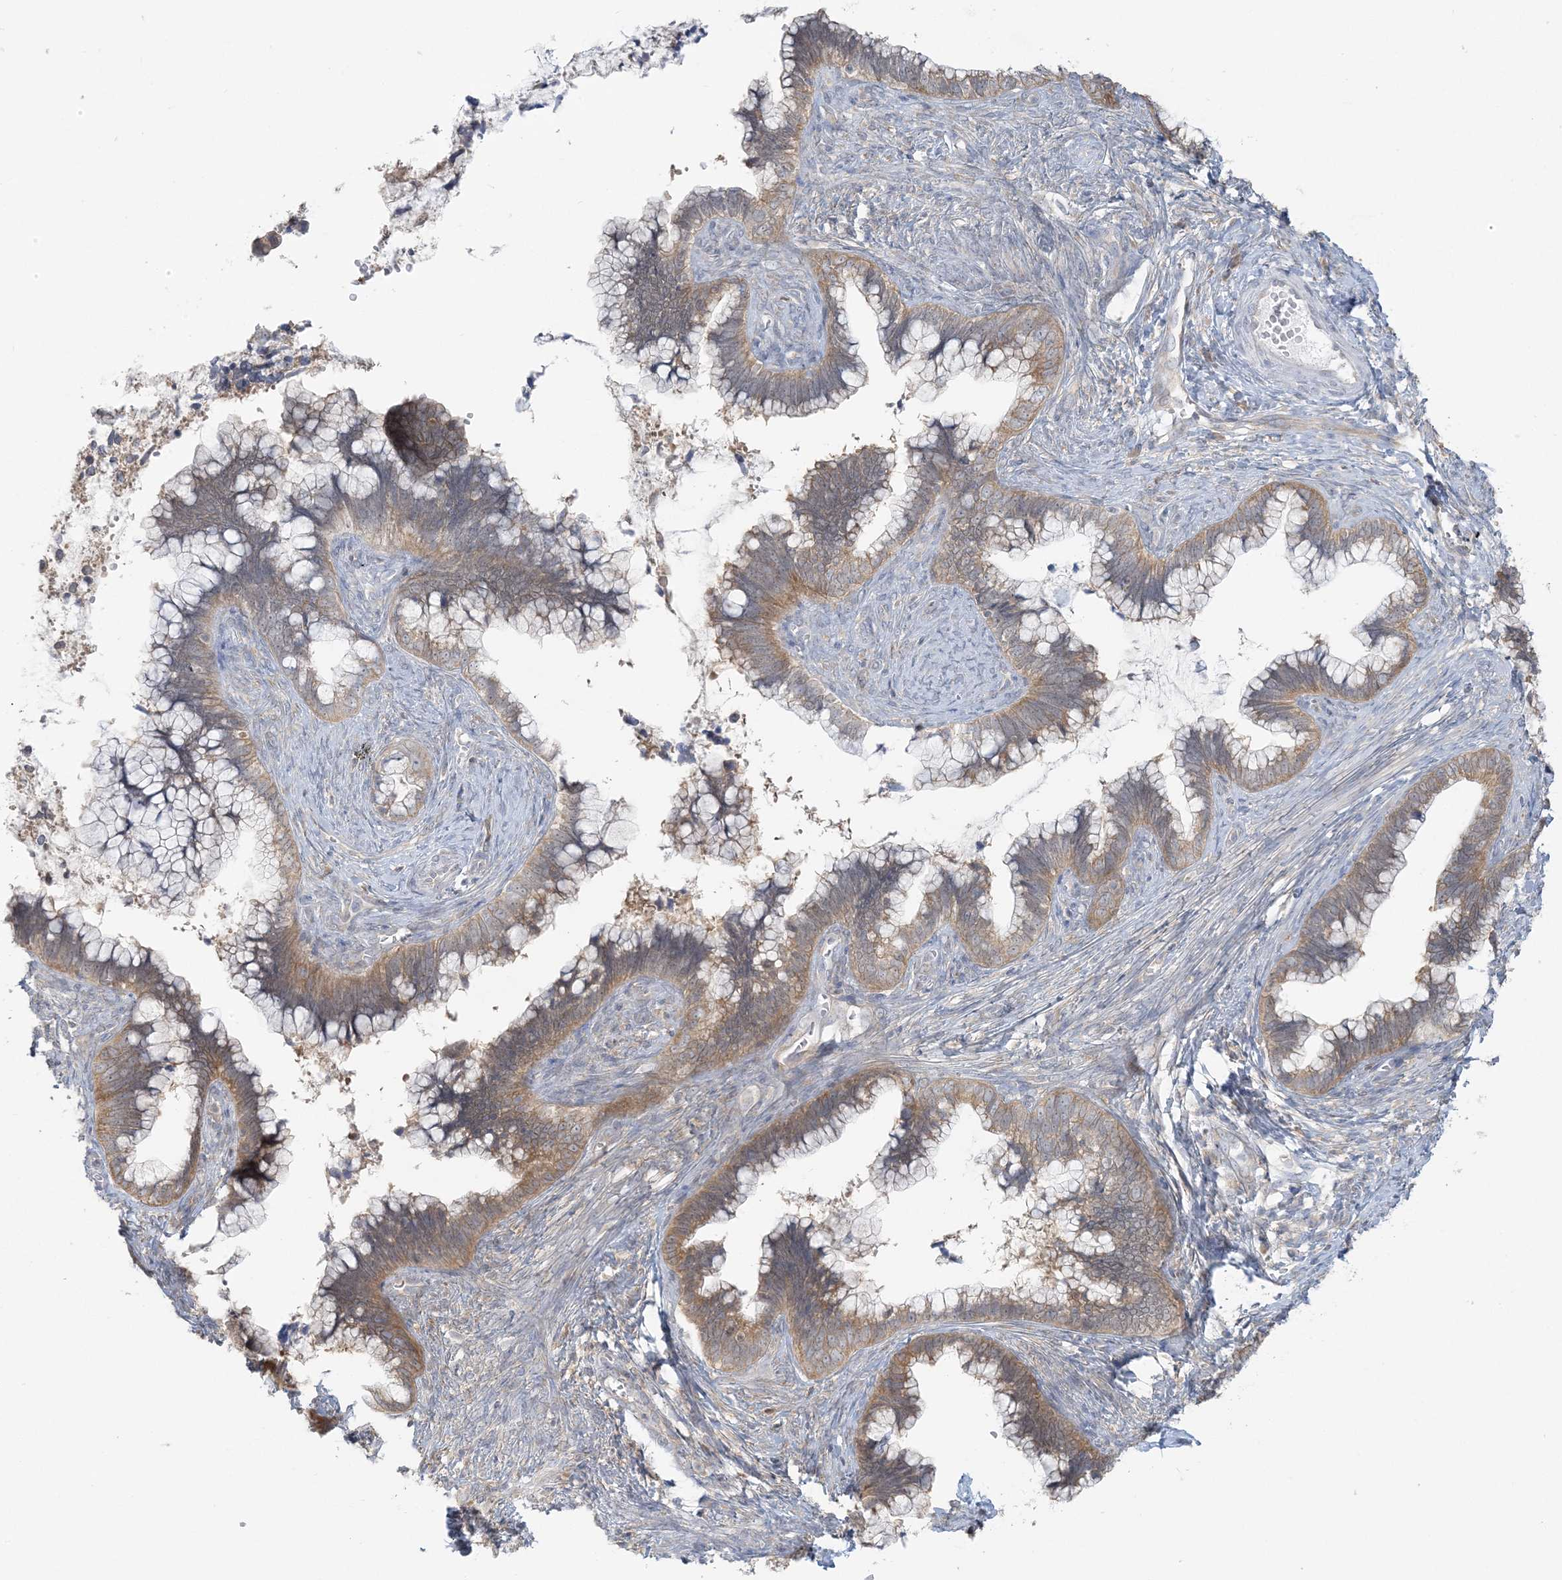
{"staining": {"intensity": "moderate", "quantity": ">75%", "location": "cytoplasmic/membranous"}, "tissue": "cervical cancer", "cell_type": "Tumor cells", "image_type": "cancer", "snomed": [{"axis": "morphology", "description": "Adenocarcinoma, NOS"}, {"axis": "topography", "description": "Cervix"}], "caption": "Cervical cancer stained for a protein shows moderate cytoplasmic/membranous positivity in tumor cells.", "gene": "EEFSEC", "patient": {"sex": "female", "age": 44}}